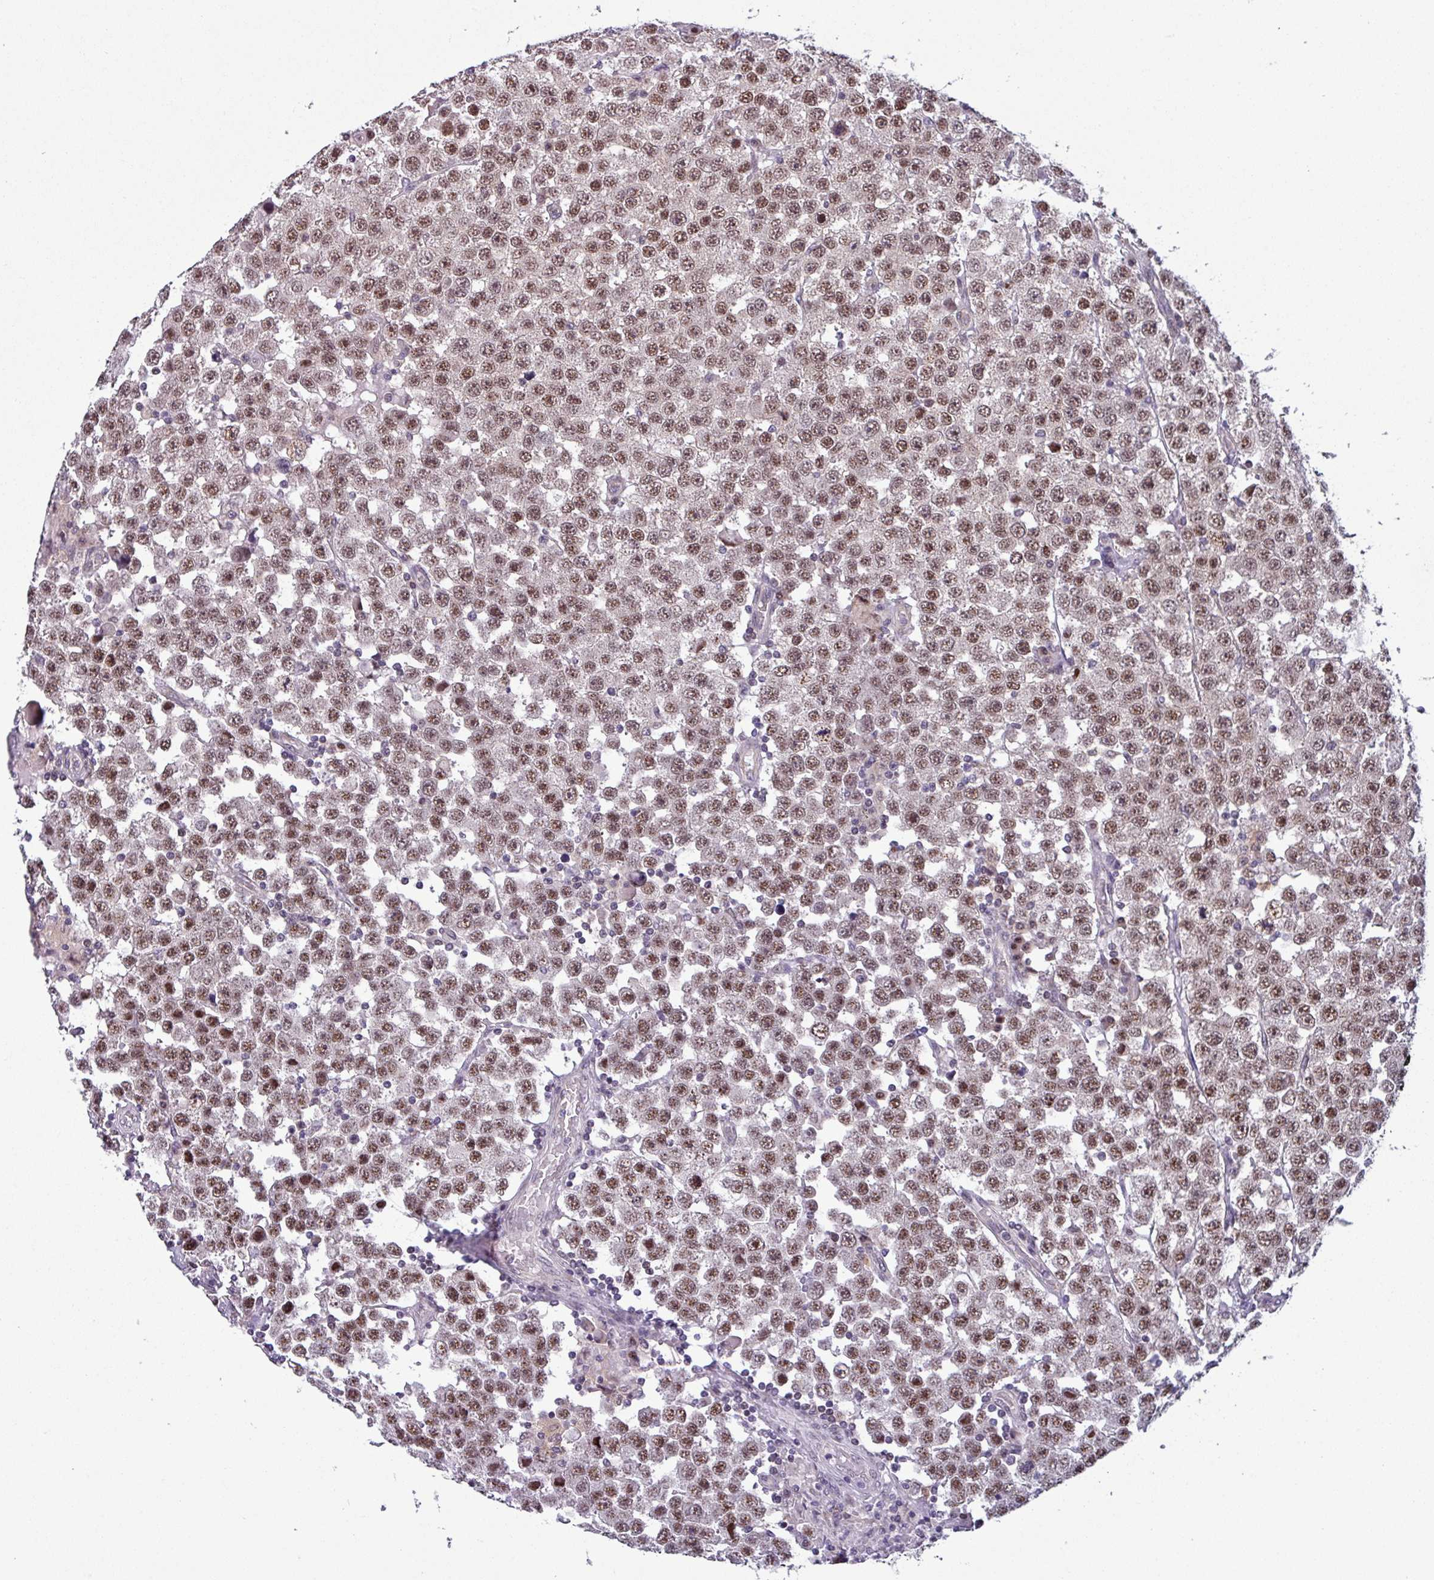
{"staining": {"intensity": "moderate", "quantity": ">75%", "location": "nuclear"}, "tissue": "testis cancer", "cell_type": "Tumor cells", "image_type": "cancer", "snomed": [{"axis": "morphology", "description": "Seminoma, NOS"}, {"axis": "topography", "description": "Testis"}], "caption": "Protein staining reveals moderate nuclear positivity in about >75% of tumor cells in testis seminoma.", "gene": "NPFFR1", "patient": {"sex": "male", "age": 28}}